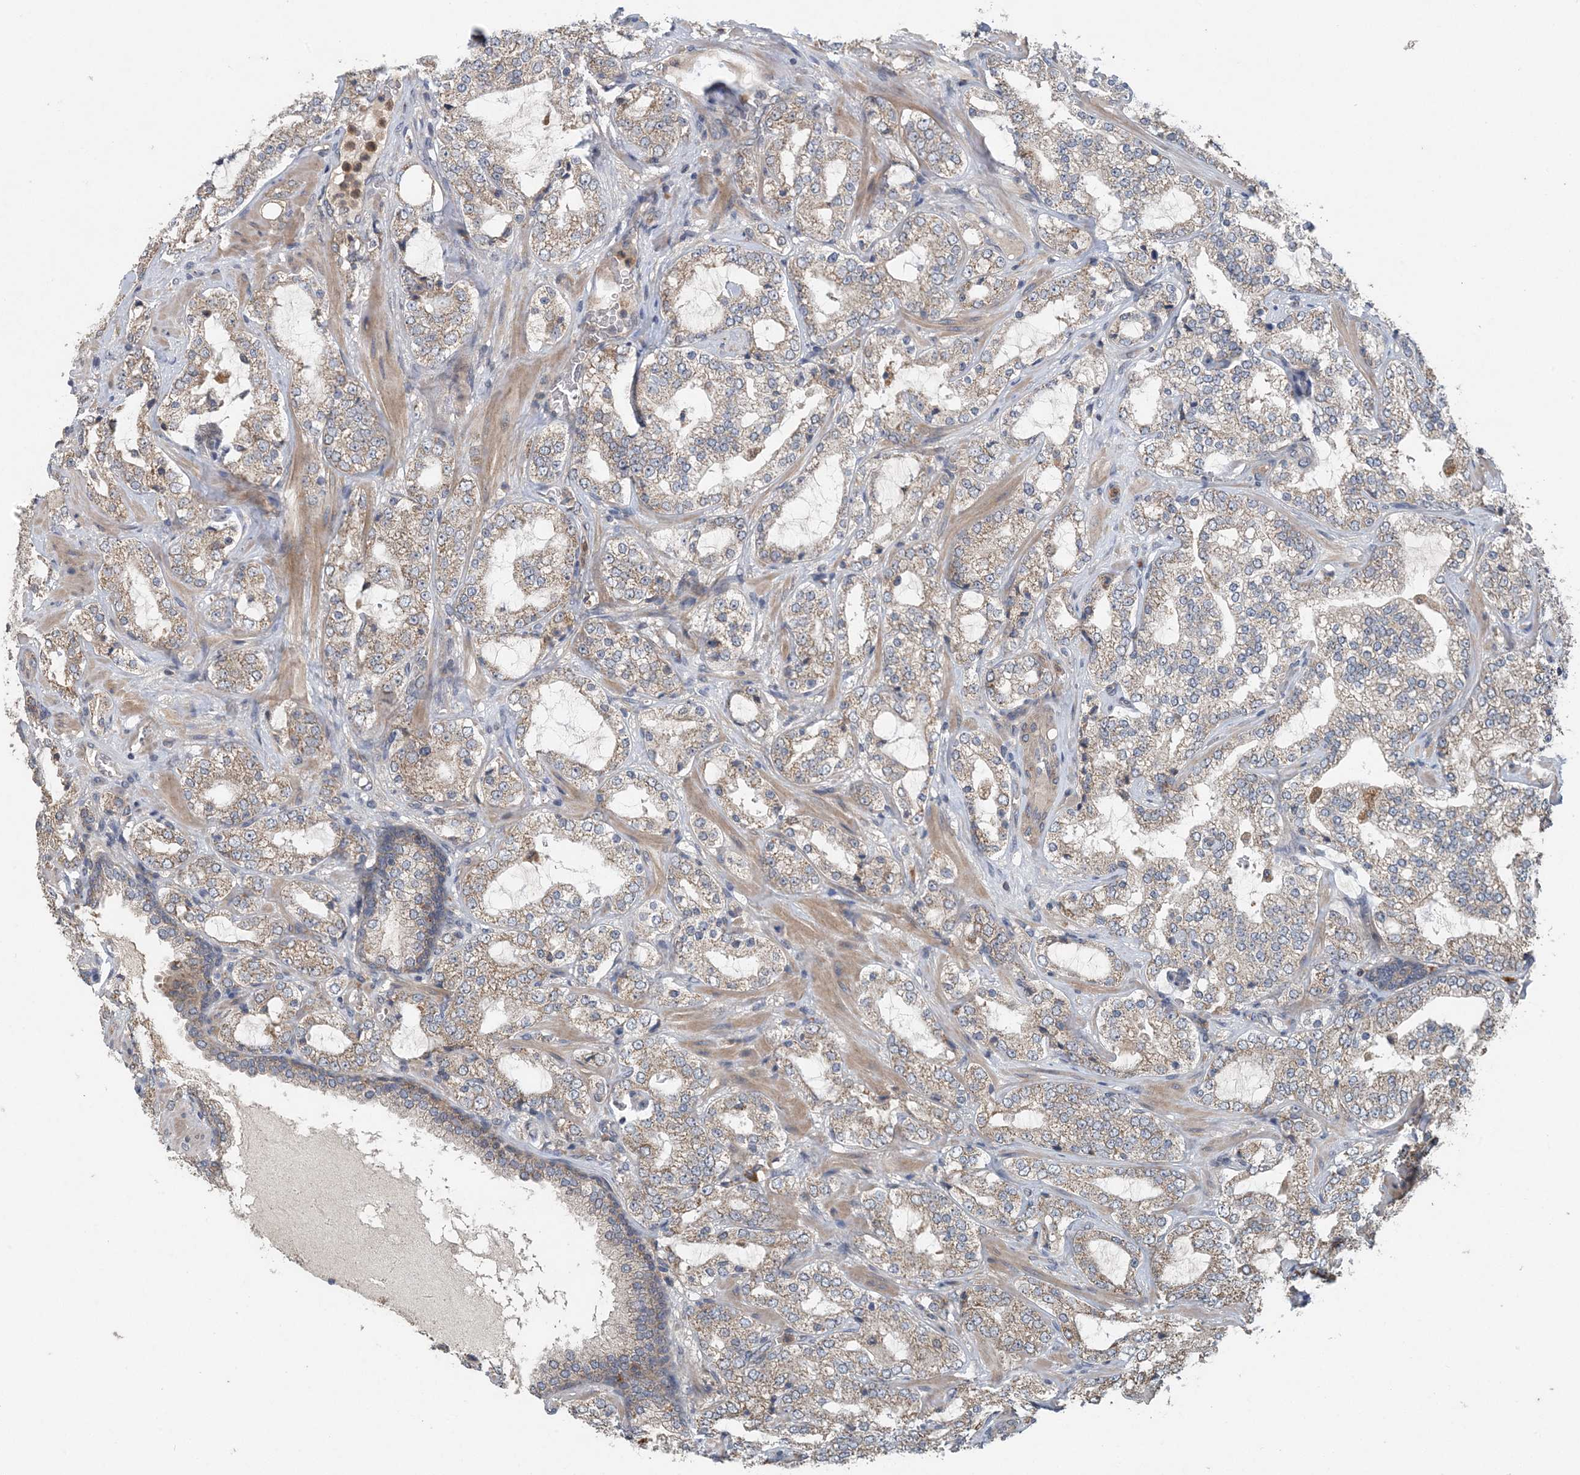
{"staining": {"intensity": "weak", "quantity": ">75%", "location": "cytoplasmic/membranous"}, "tissue": "prostate cancer", "cell_type": "Tumor cells", "image_type": "cancer", "snomed": [{"axis": "morphology", "description": "Adenocarcinoma, High grade"}, {"axis": "topography", "description": "Prostate"}], "caption": "Immunohistochemical staining of prostate high-grade adenocarcinoma exhibits low levels of weak cytoplasmic/membranous expression in approximately >75% of tumor cells.", "gene": "MYO9B", "patient": {"sex": "male", "age": 64}}